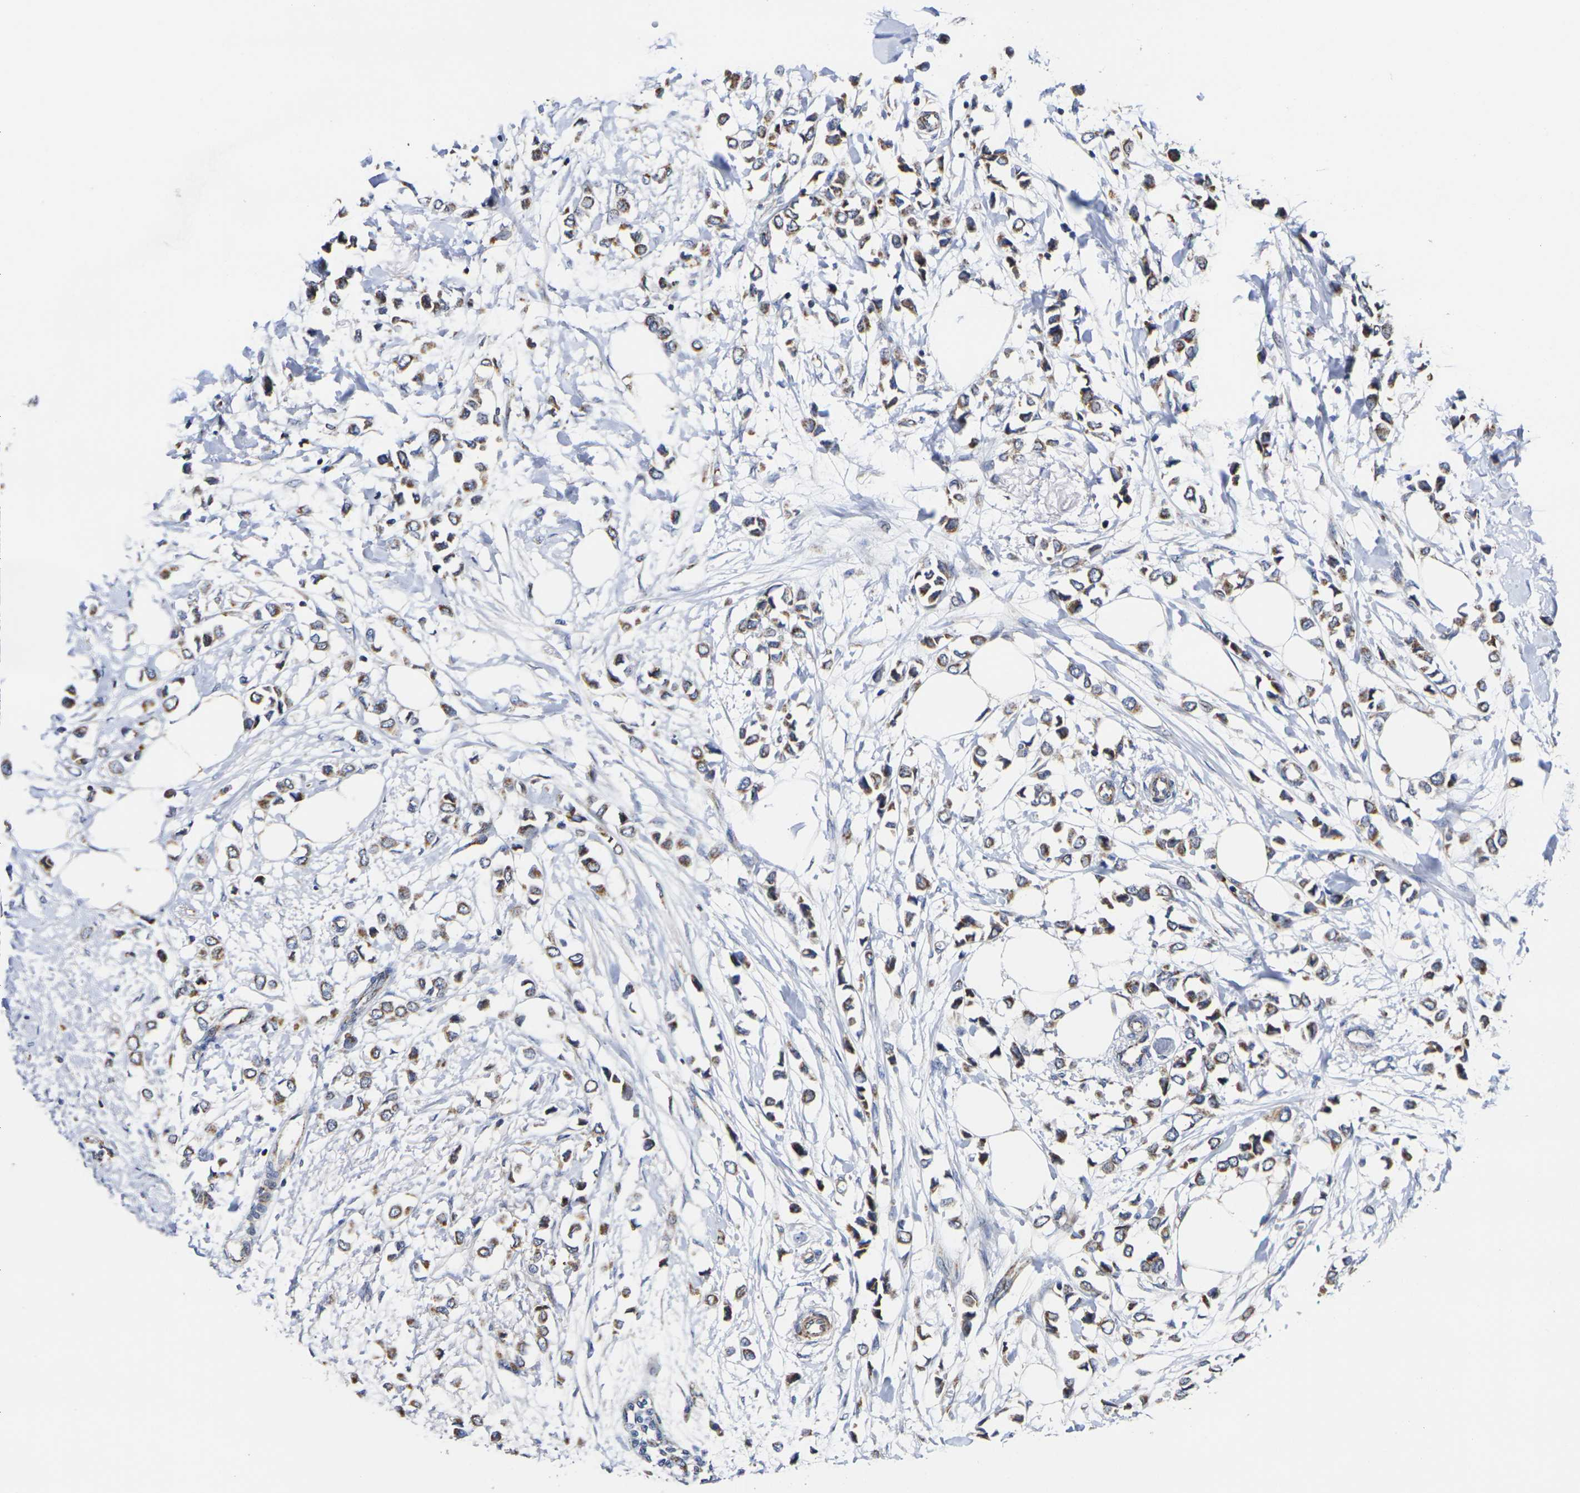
{"staining": {"intensity": "moderate", "quantity": ">75%", "location": "cytoplasmic/membranous"}, "tissue": "breast cancer", "cell_type": "Tumor cells", "image_type": "cancer", "snomed": [{"axis": "morphology", "description": "Lobular carcinoma"}, {"axis": "topography", "description": "Breast"}], "caption": "Breast lobular carcinoma stained with a brown dye demonstrates moderate cytoplasmic/membranous positive expression in about >75% of tumor cells.", "gene": "P2RY11", "patient": {"sex": "female", "age": 51}}